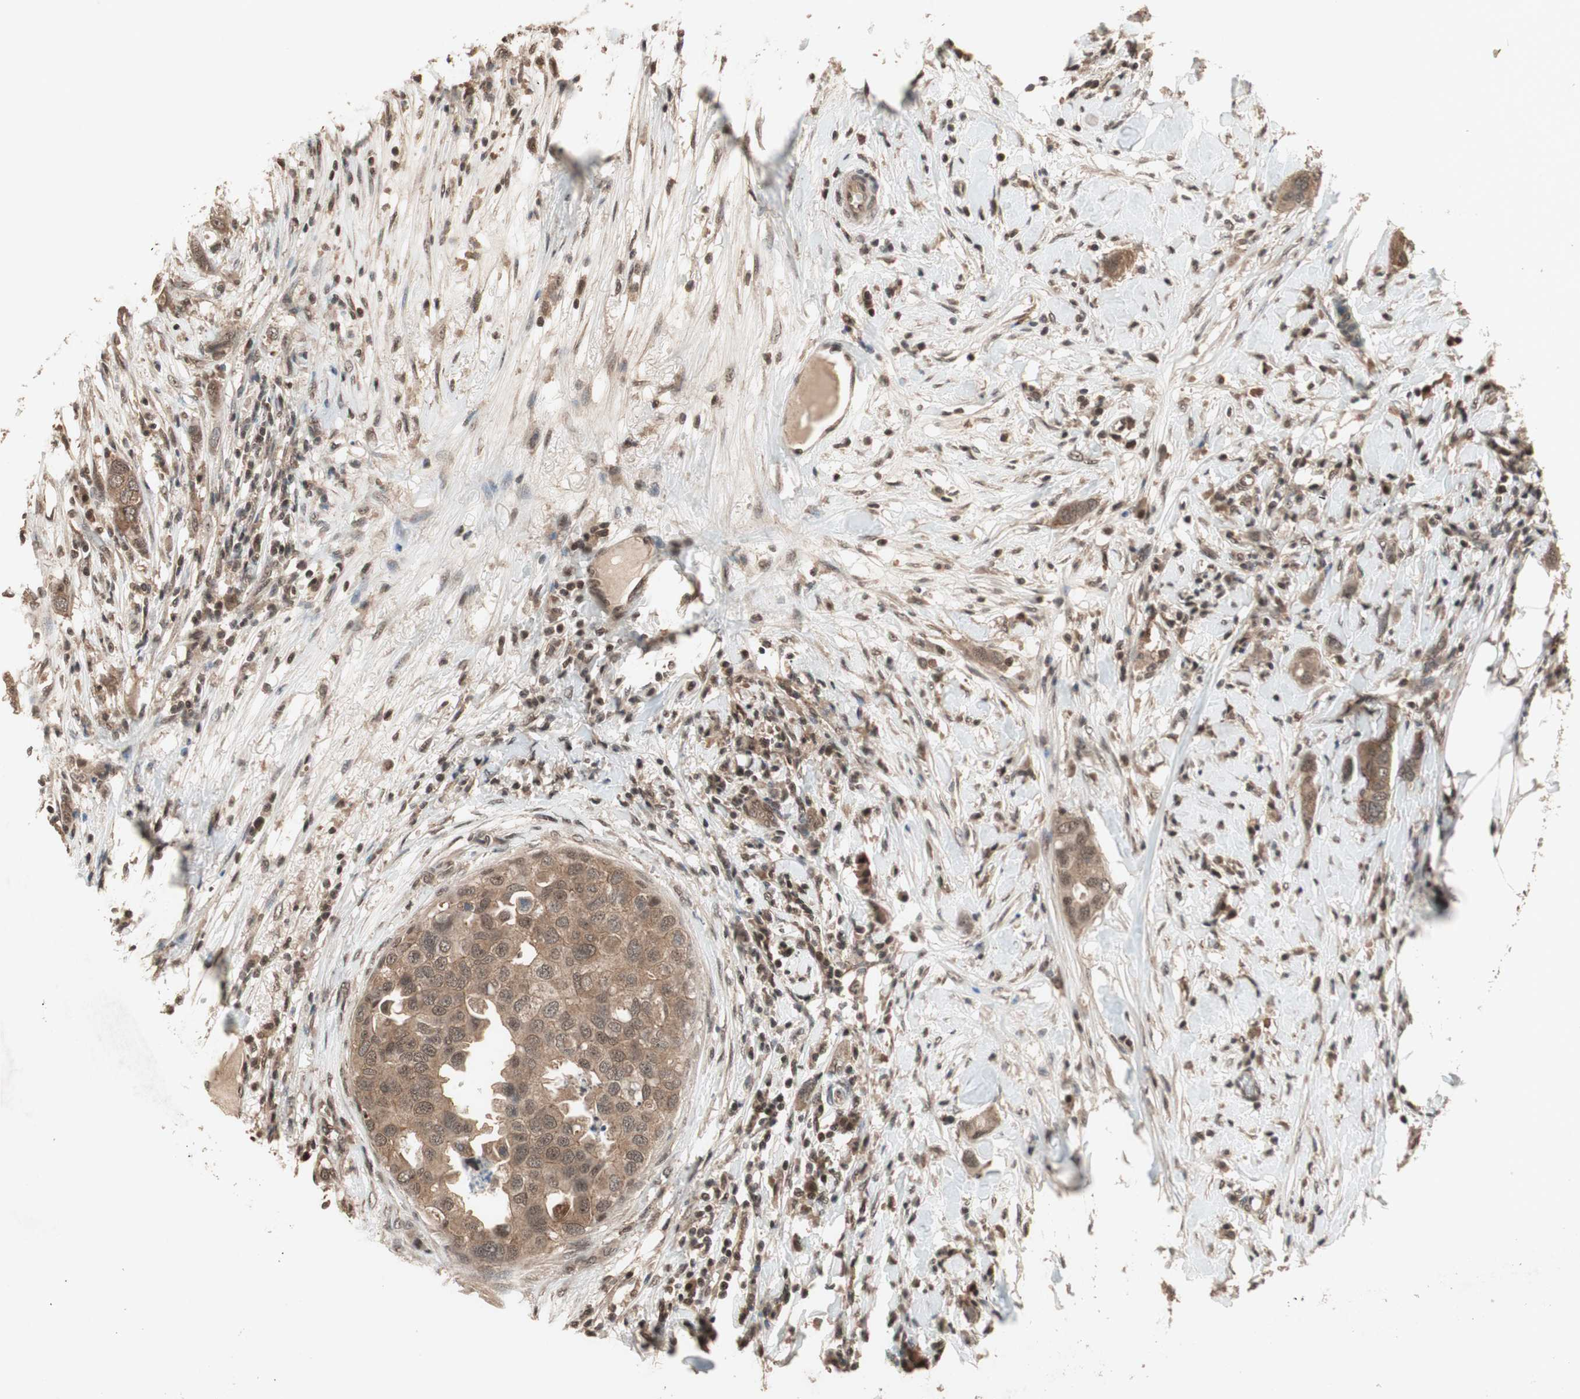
{"staining": {"intensity": "moderate", "quantity": ">75%", "location": "cytoplasmic/membranous,nuclear"}, "tissue": "breast cancer", "cell_type": "Tumor cells", "image_type": "cancer", "snomed": [{"axis": "morphology", "description": "Duct carcinoma"}, {"axis": "topography", "description": "Breast"}], "caption": "Infiltrating ductal carcinoma (breast) stained for a protein displays moderate cytoplasmic/membranous and nuclear positivity in tumor cells.", "gene": "GART", "patient": {"sex": "female", "age": 50}}